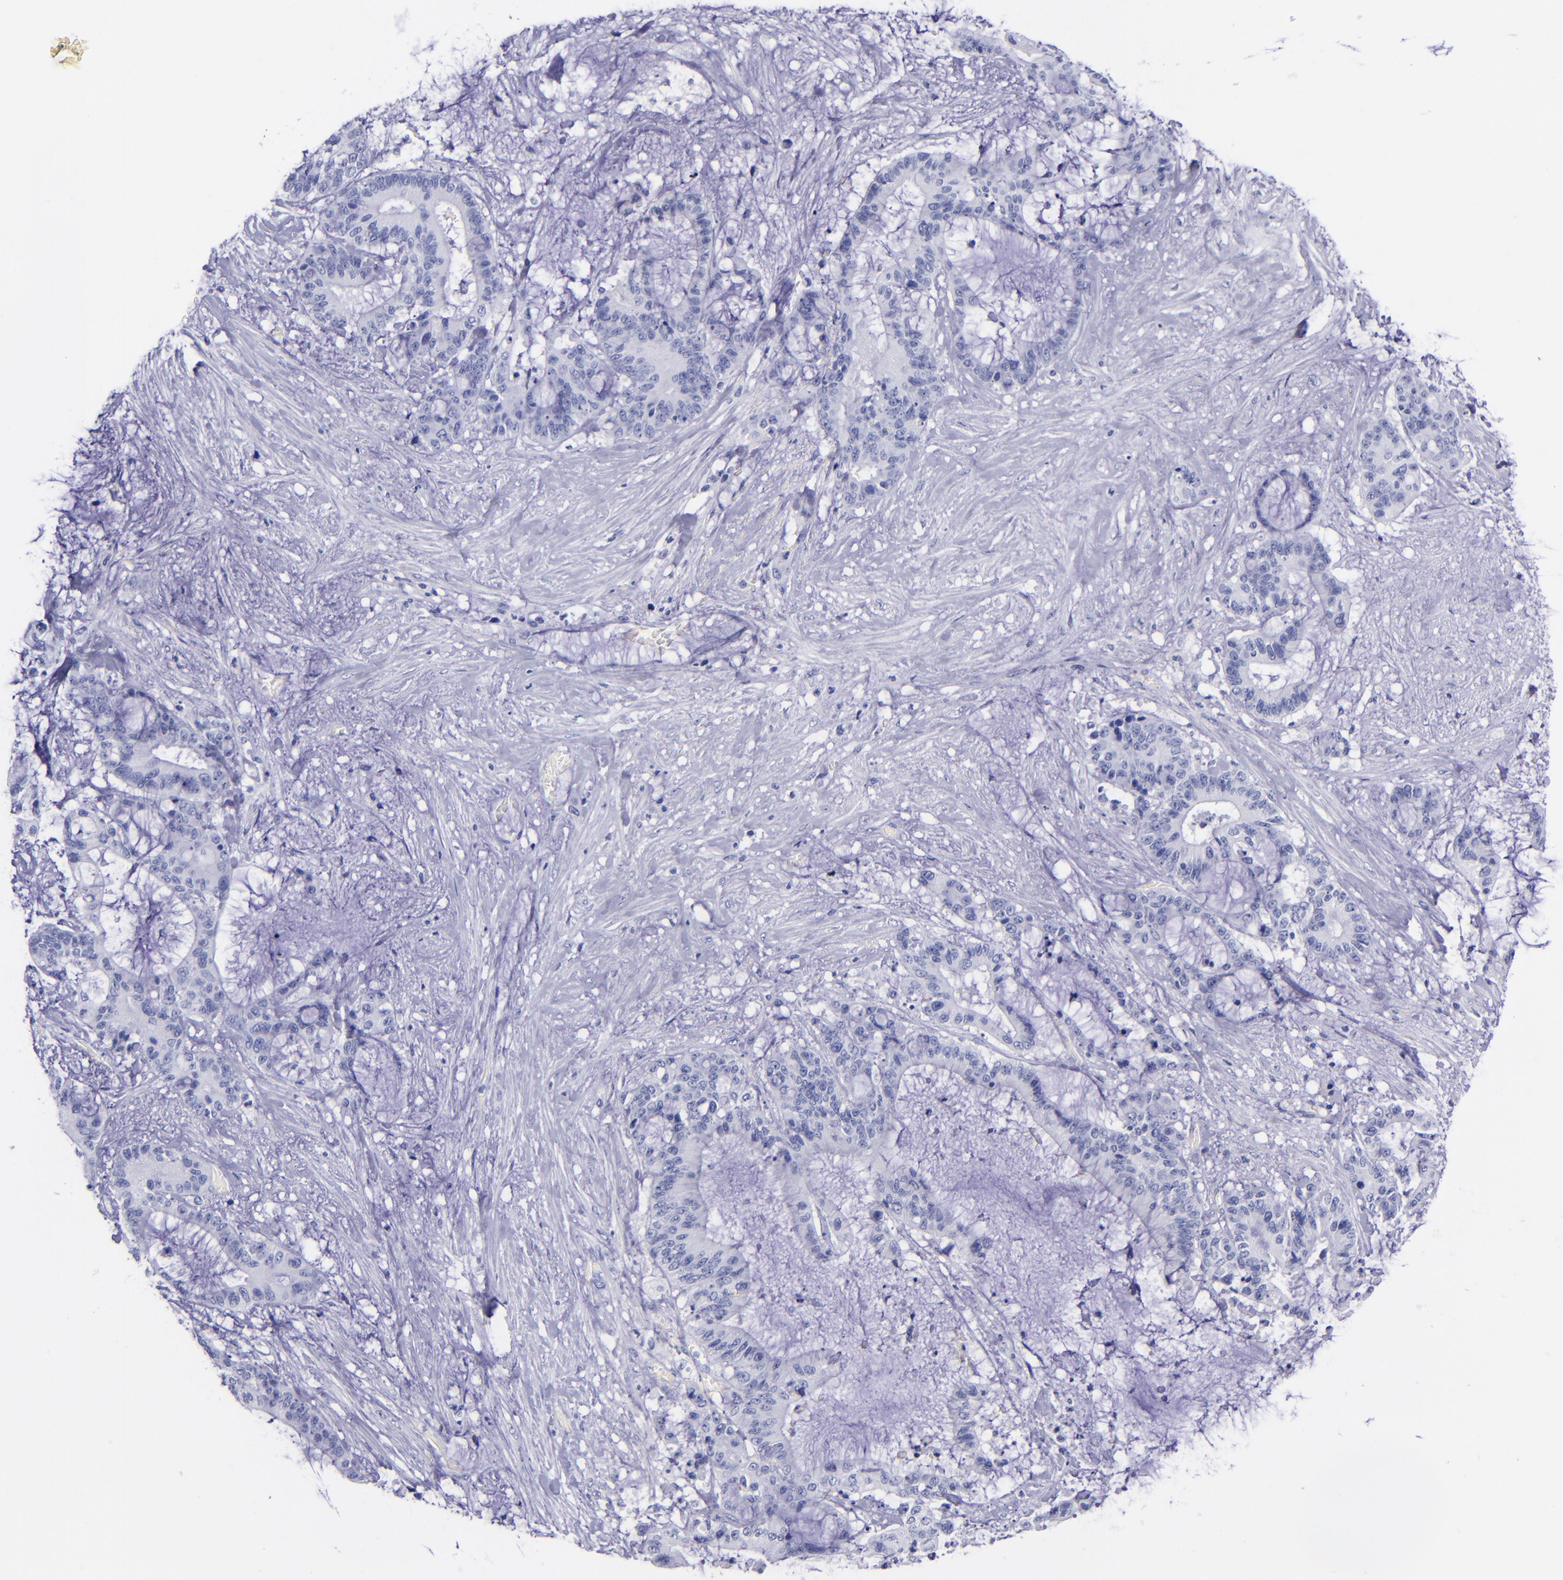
{"staining": {"intensity": "negative", "quantity": "none", "location": "none"}, "tissue": "liver cancer", "cell_type": "Tumor cells", "image_type": "cancer", "snomed": [{"axis": "morphology", "description": "Cholangiocarcinoma"}, {"axis": "topography", "description": "Liver"}], "caption": "The photomicrograph exhibits no staining of tumor cells in liver cancer (cholangiocarcinoma). (Brightfield microscopy of DAB immunohistochemistry at high magnification).", "gene": "SV2A", "patient": {"sex": "female", "age": 73}}